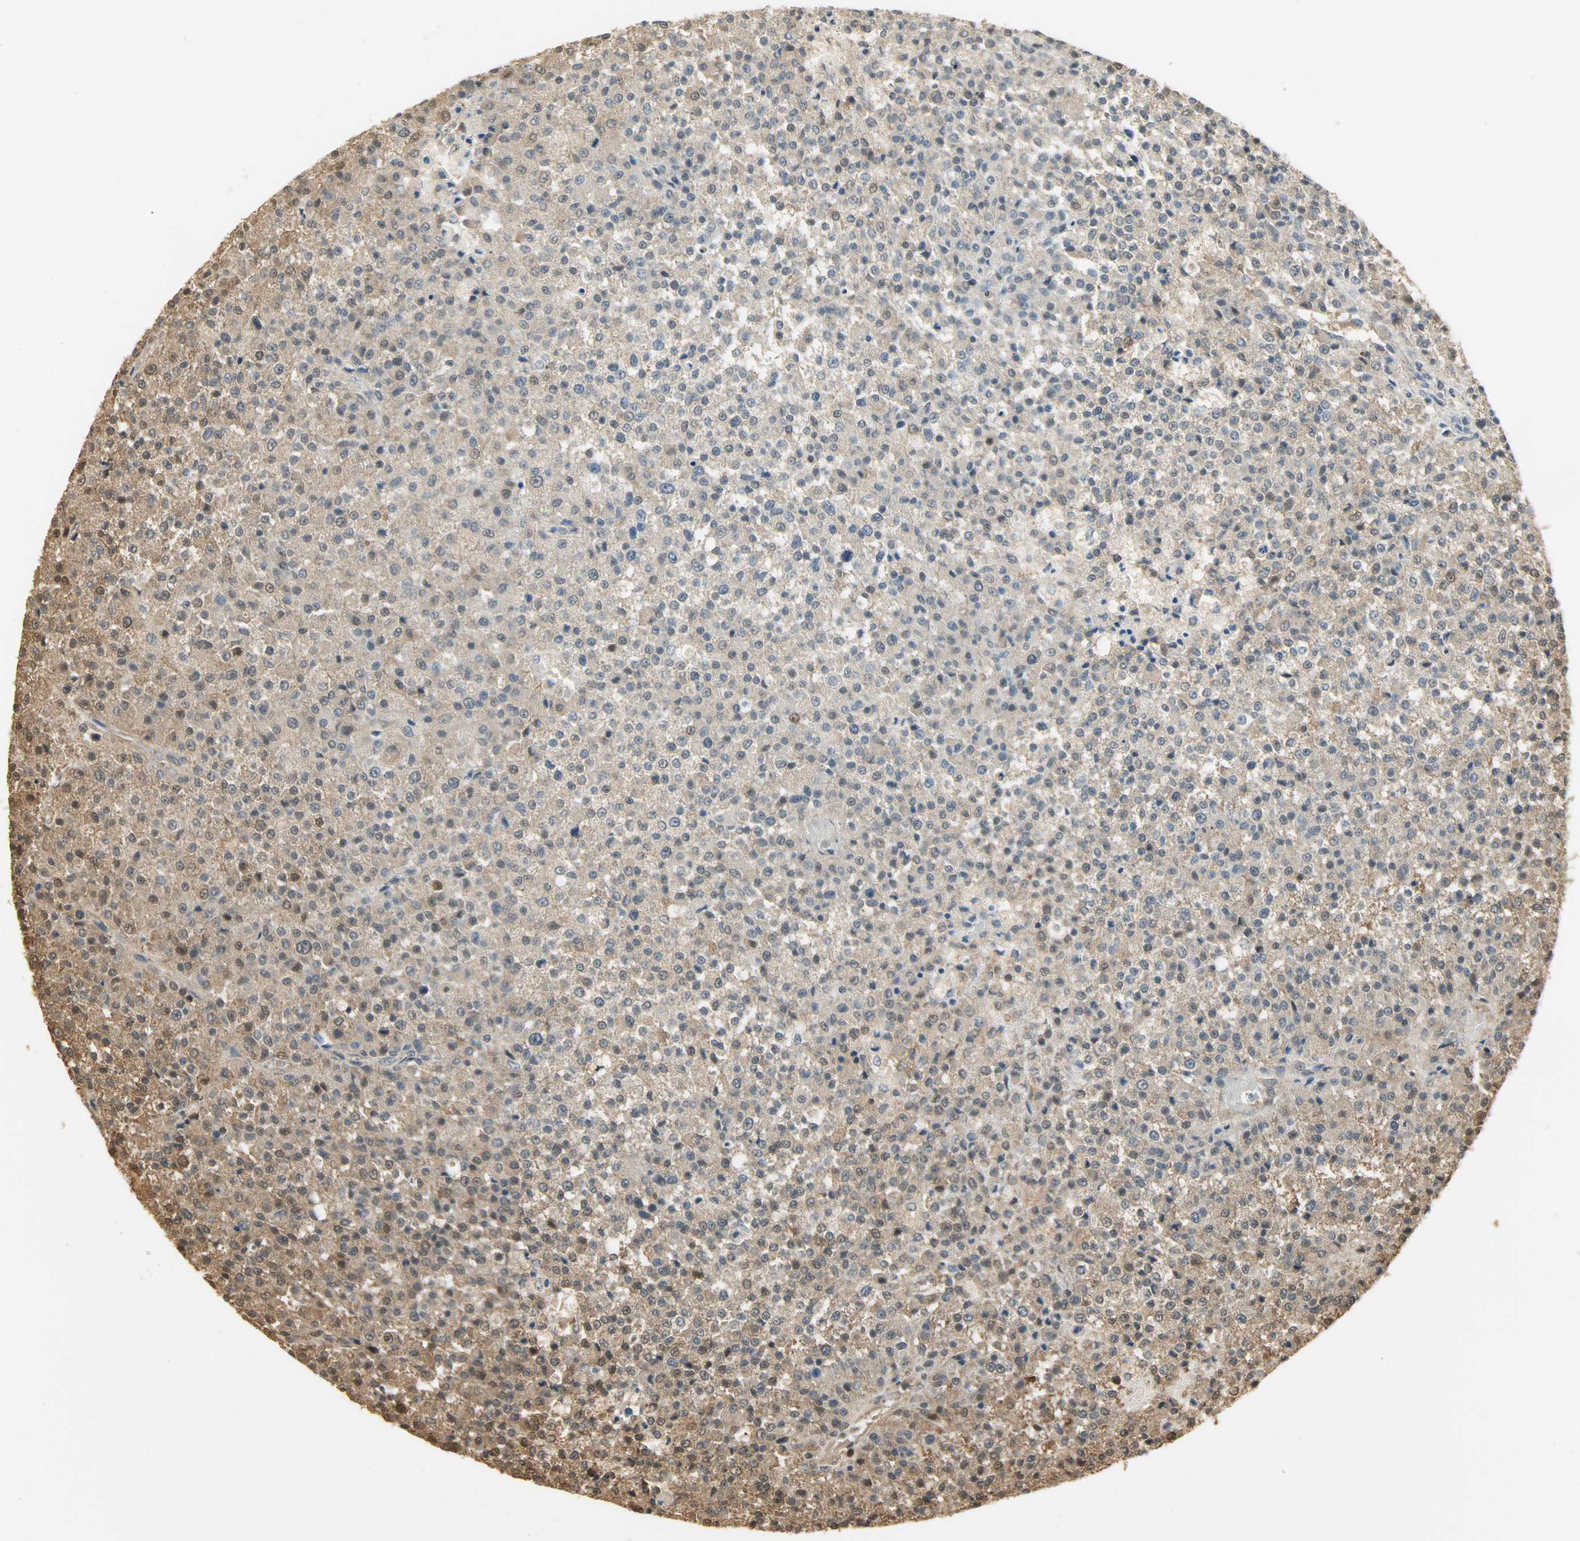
{"staining": {"intensity": "moderate", "quantity": "25%-75%", "location": "cytoplasmic/membranous,nuclear"}, "tissue": "testis cancer", "cell_type": "Tumor cells", "image_type": "cancer", "snomed": [{"axis": "morphology", "description": "Seminoma, NOS"}, {"axis": "topography", "description": "Testis"}], "caption": "High-power microscopy captured an immunohistochemistry (IHC) histopathology image of testis cancer, revealing moderate cytoplasmic/membranous and nuclear positivity in approximately 25%-75% of tumor cells.", "gene": "YWHAZ", "patient": {"sex": "male", "age": 59}}